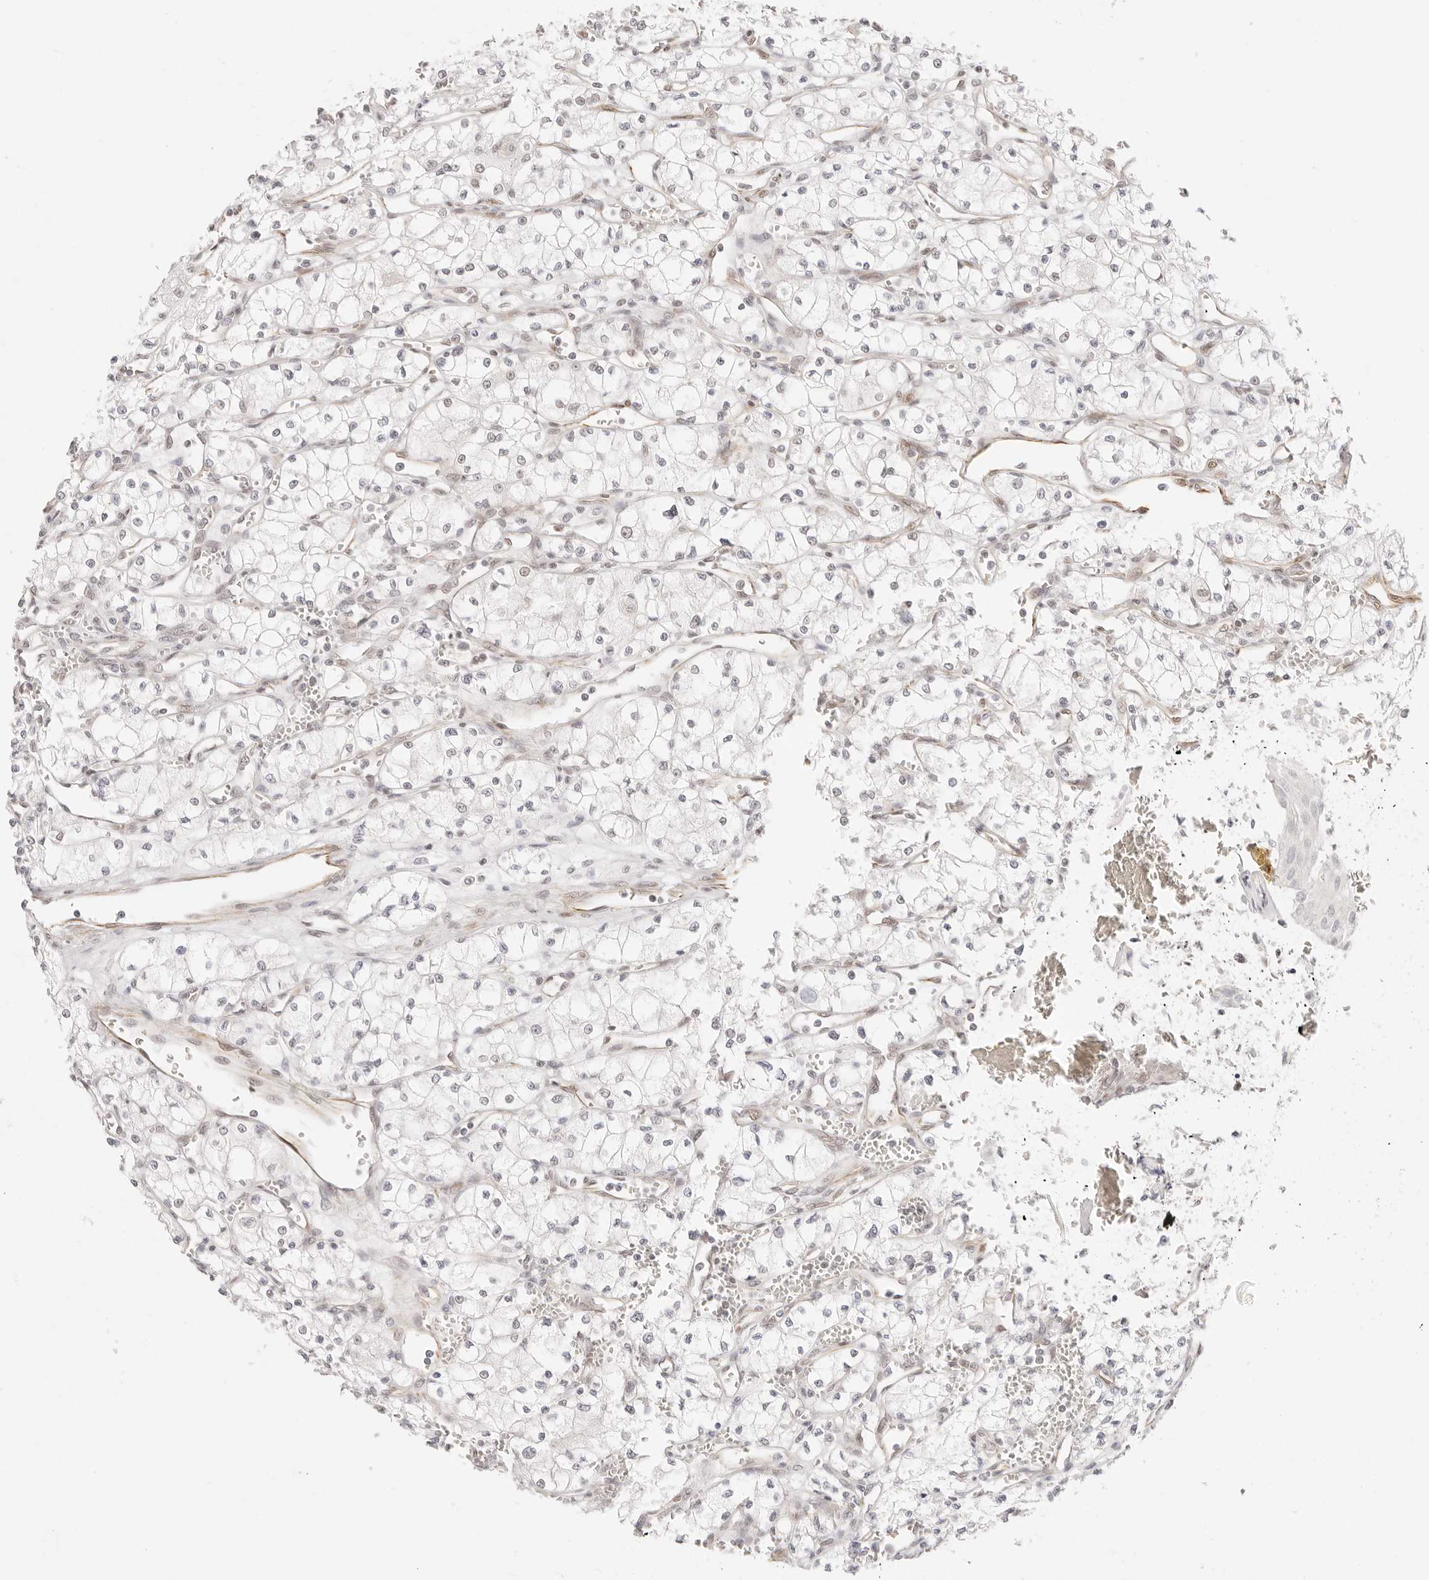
{"staining": {"intensity": "negative", "quantity": "none", "location": "none"}, "tissue": "renal cancer", "cell_type": "Tumor cells", "image_type": "cancer", "snomed": [{"axis": "morphology", "description": "Adenocarcinoma, NOS"}, {"axis": "topography", "description": "Kidney"}], "caption": "The histopathology image displays no significant positivity in tumor cells of adenocarcinoma (renal).", "gene": "ZC3H11A", "patient": {"sex": "male", "age": 59}}